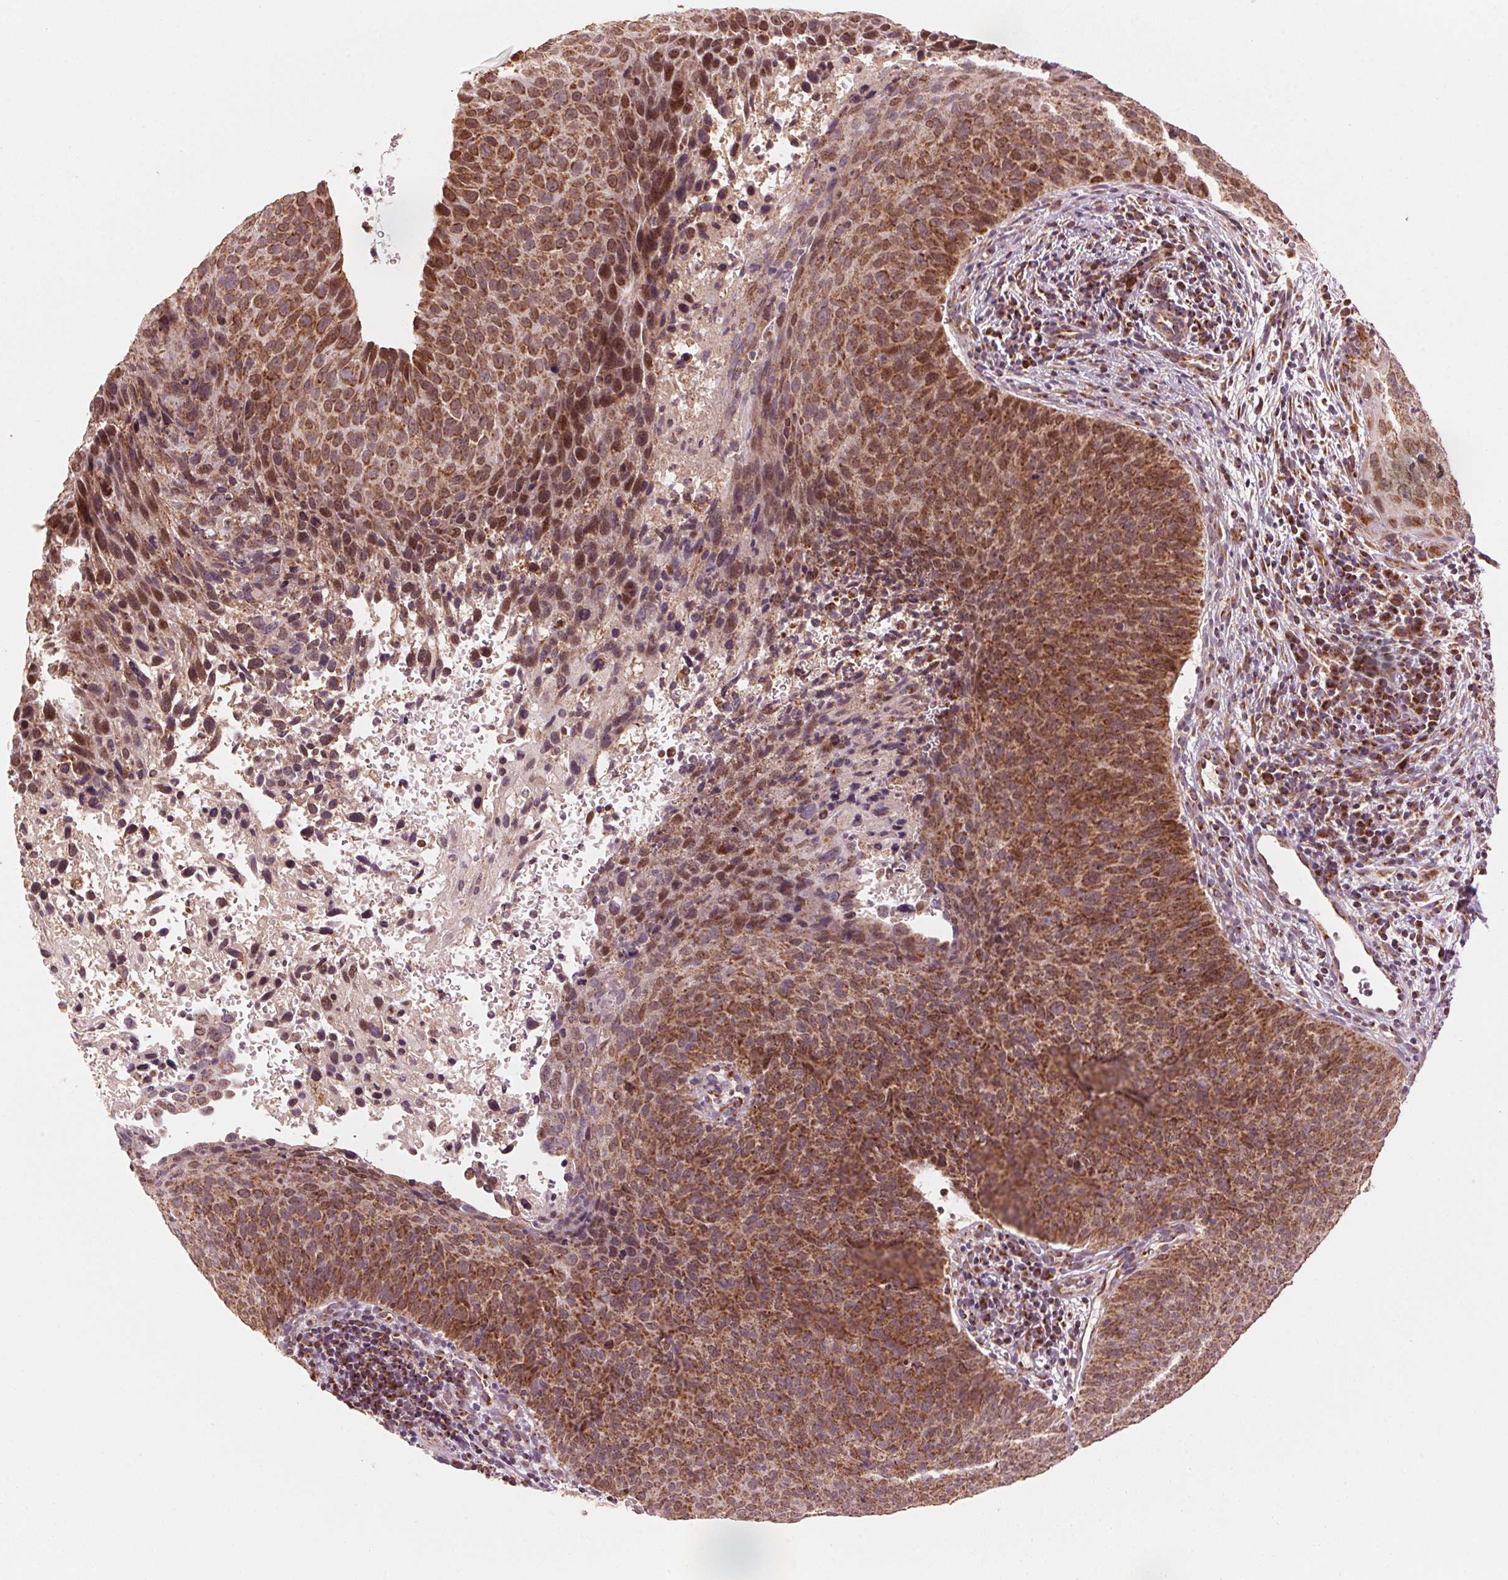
{"staining": {"intensity": "strong", "quantity": ">75%", "location": "cytoplasmic/membranous"}, "tissue": "cervical cancer", "cell_type": "Tumor cells", "image_type": "cancer", "snomed": [{"axis": "morphology", "description": "Squamous cell carcinoma, NOS"}, {"axis": "topography", "description": "Cervix"}], "caption": "Immunohistochemistry (IHC) staining of cervical cancer, which exhibits high levels of strong cytoplasmic/membranous positivity in approximately >75% of tumor cells indicating strong cytoplasmic/membranous protein staining. The staining was performed using DAB (brown) for protein detection and nuclei were counterstained in hematoxylin (blue).", "gene": "TOMM70", "patient": {"sex": "female", "age": 35}}